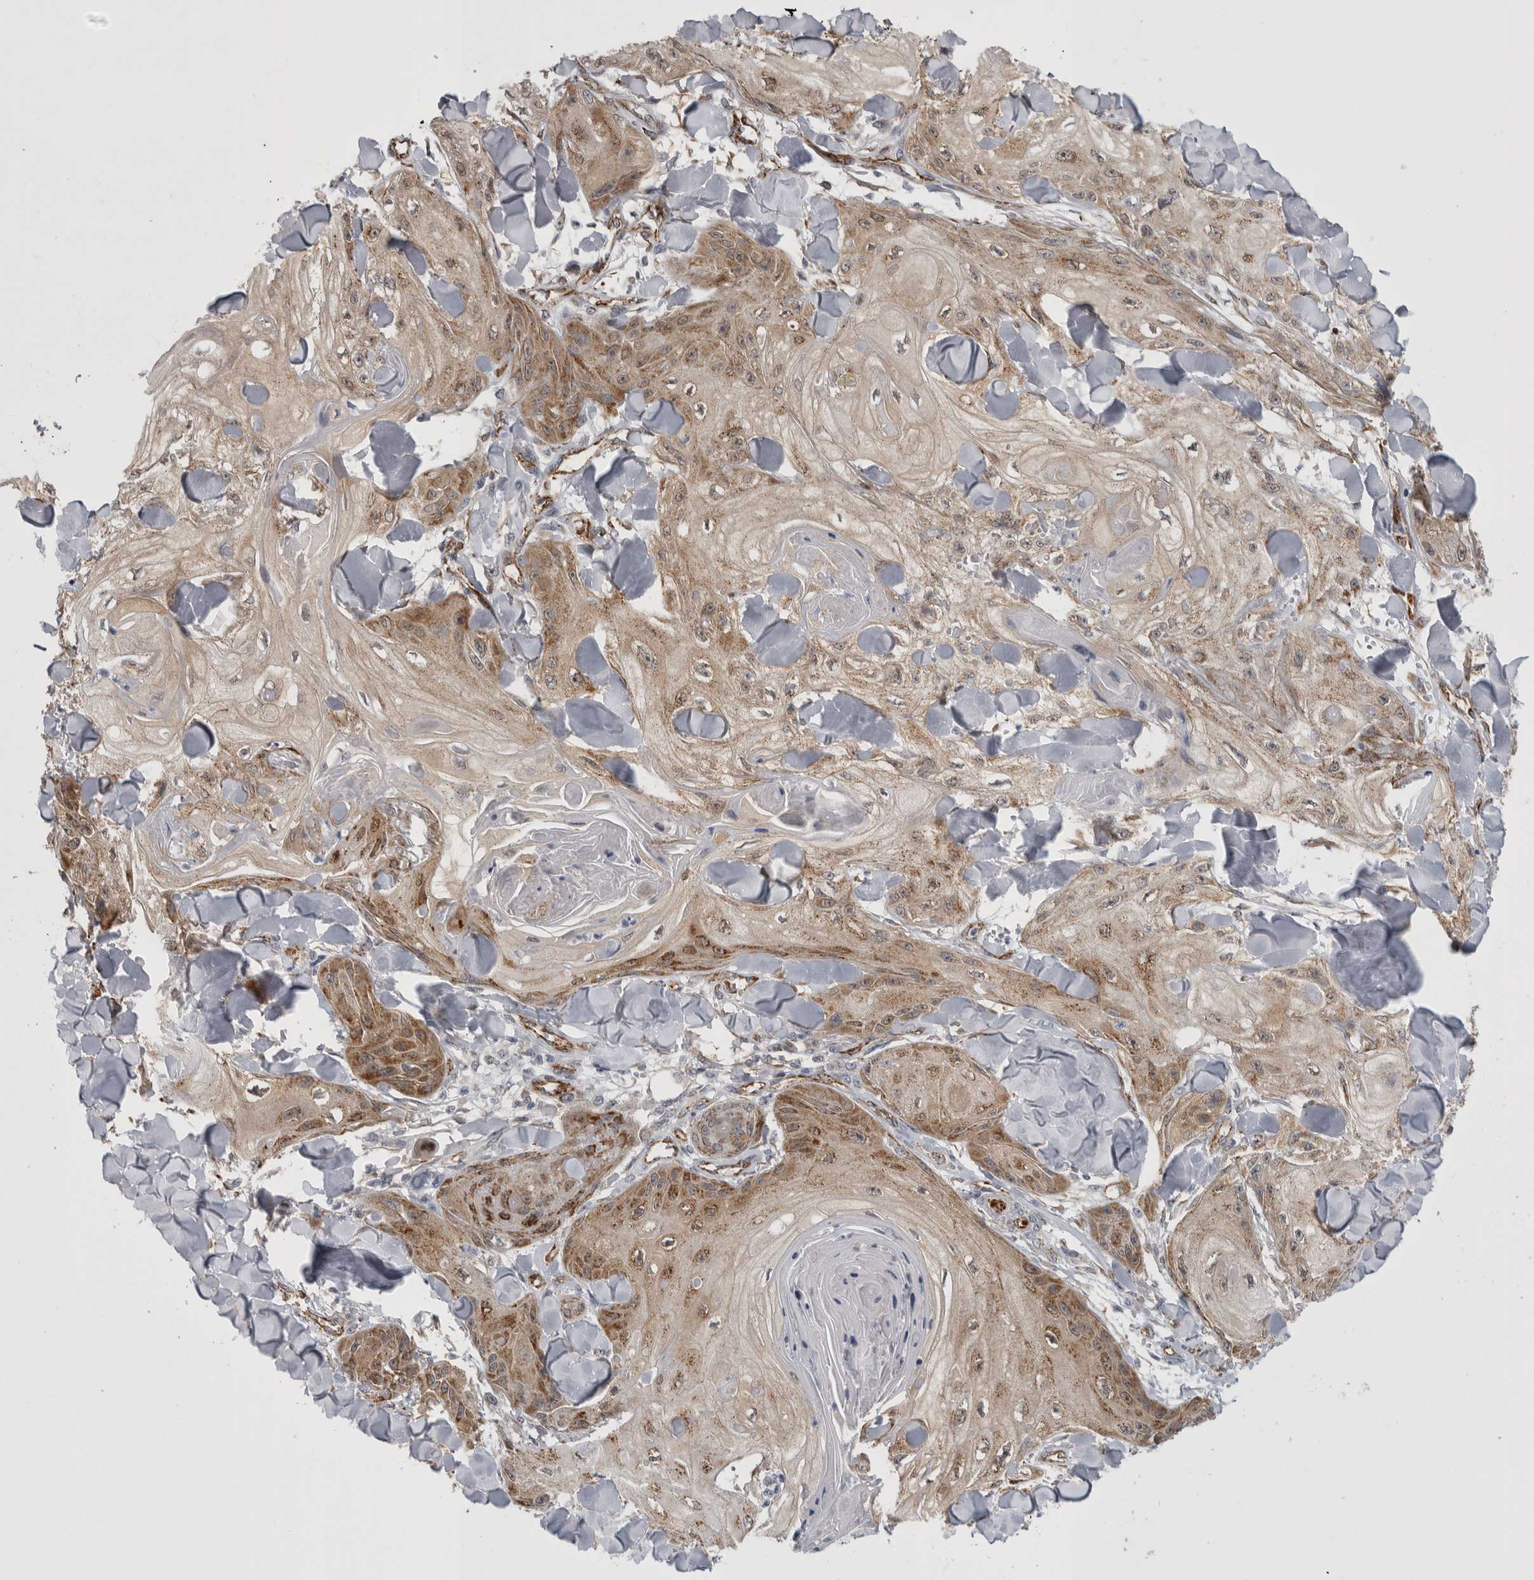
{"staining": {"intensity": "moderate", "quantity": ">75%", "location": "cytoplasmic/membranous"}, "tissue": "skin cancer", "cell_type": "Tumor cells", "image_type": "cancer", "snomed": [{"axis": "morphology", "description": "Squamous cell carcinoma, NOS"}, {"axis": "topography", "description": "Skin"}], "caption": "Protein expression analysis of human skin squamous cell carcinoma reveals moderate cytoplasmic/membranous expression in about >75% of tumor cells.", "gene": "ACOT7", "patient": {"sex": "male", "age": 74}}